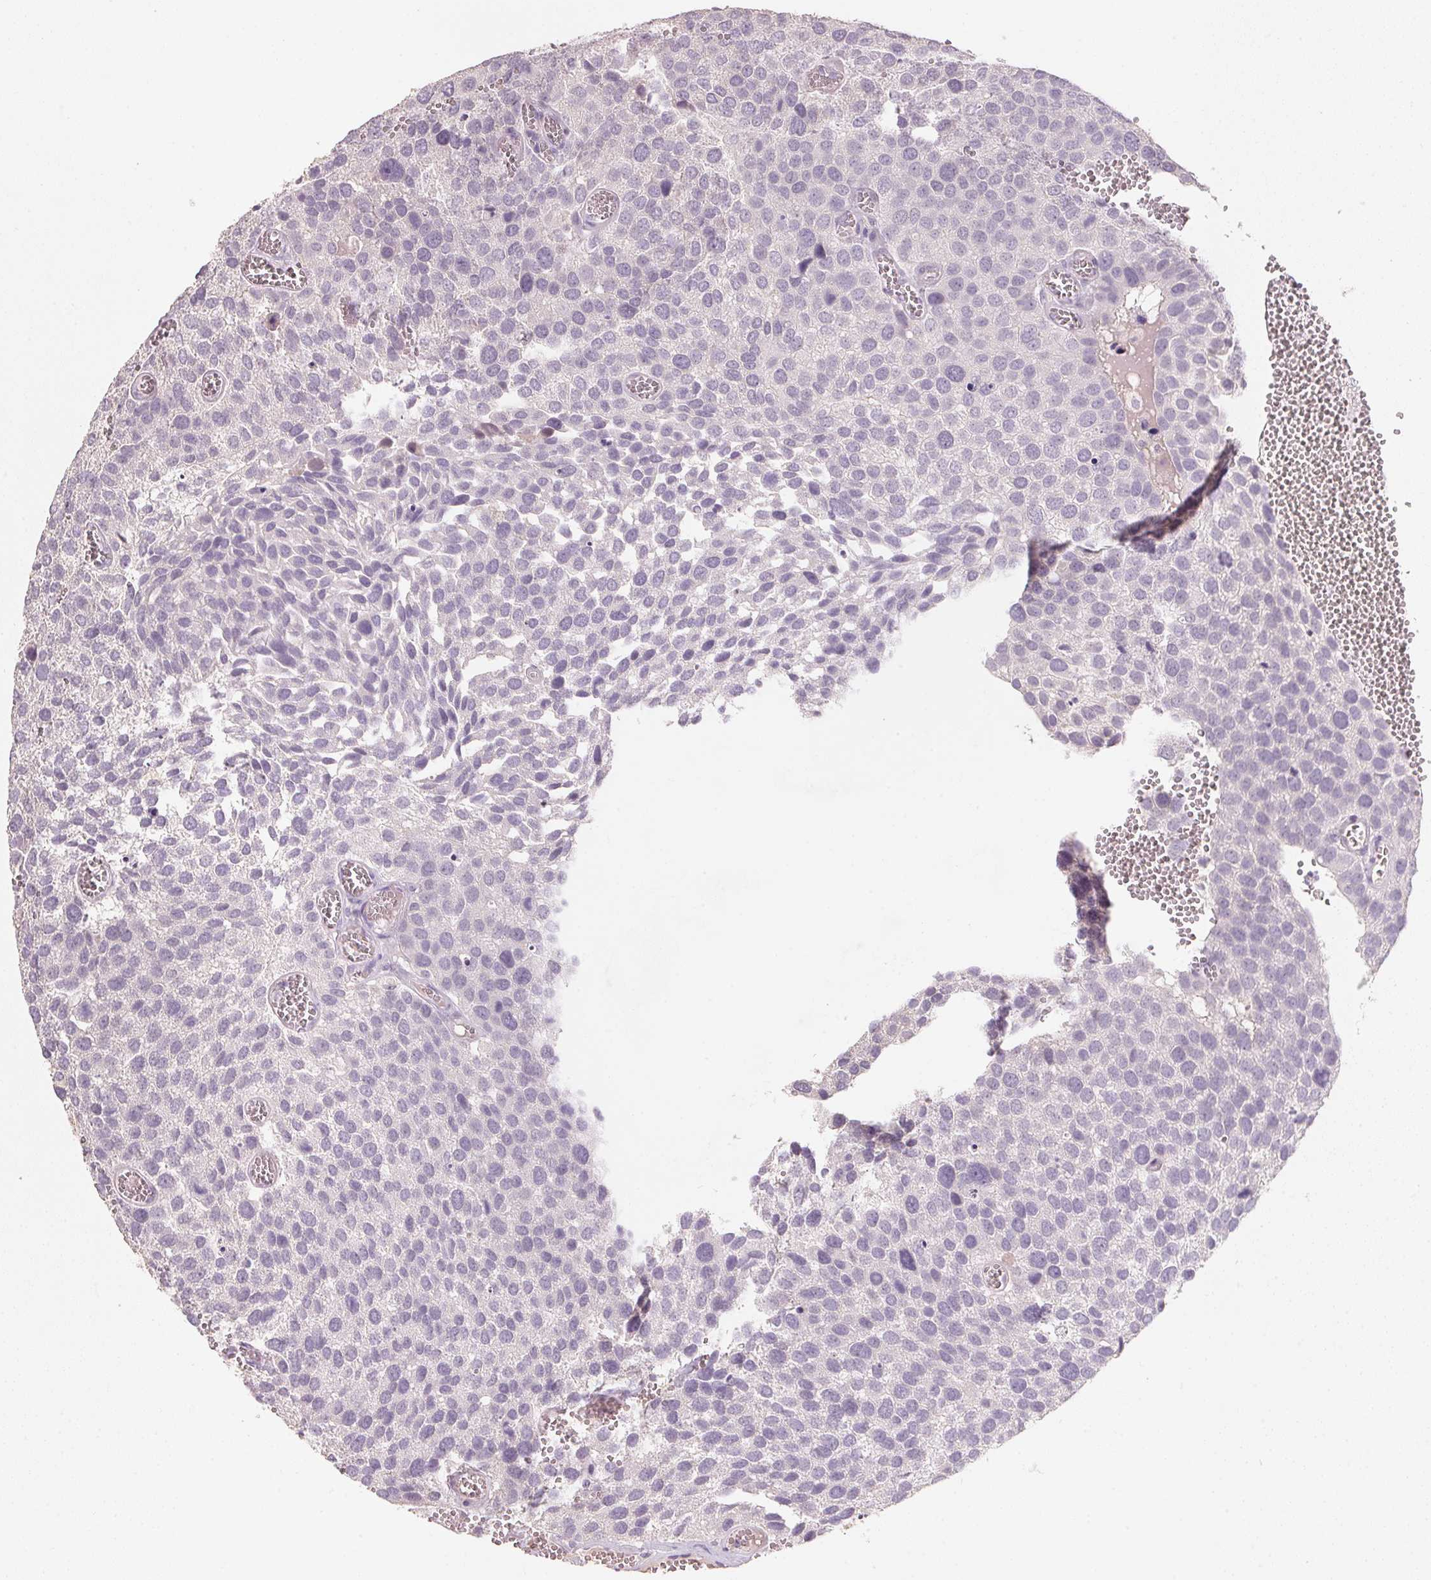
{"staining": {"intensity": "negative", "quantity": "none", "location": "none"}, "tissue": "urothelial cancer", "cell_type": "Tumor cells", "image_type": "cancer", "snomed": [{"axis": "morphology", "description": "Urothelial carcinoma, Low grade"}, {"axis": "topography", "description": "Urinary bladder"}], "caption": "This is an IHC histopathology image of human urothelial carcinoma (low-grade). There is no positivity in tumor cells.", "gene": "CXCL5", "patient": {"sex": "female", "age": 69}}